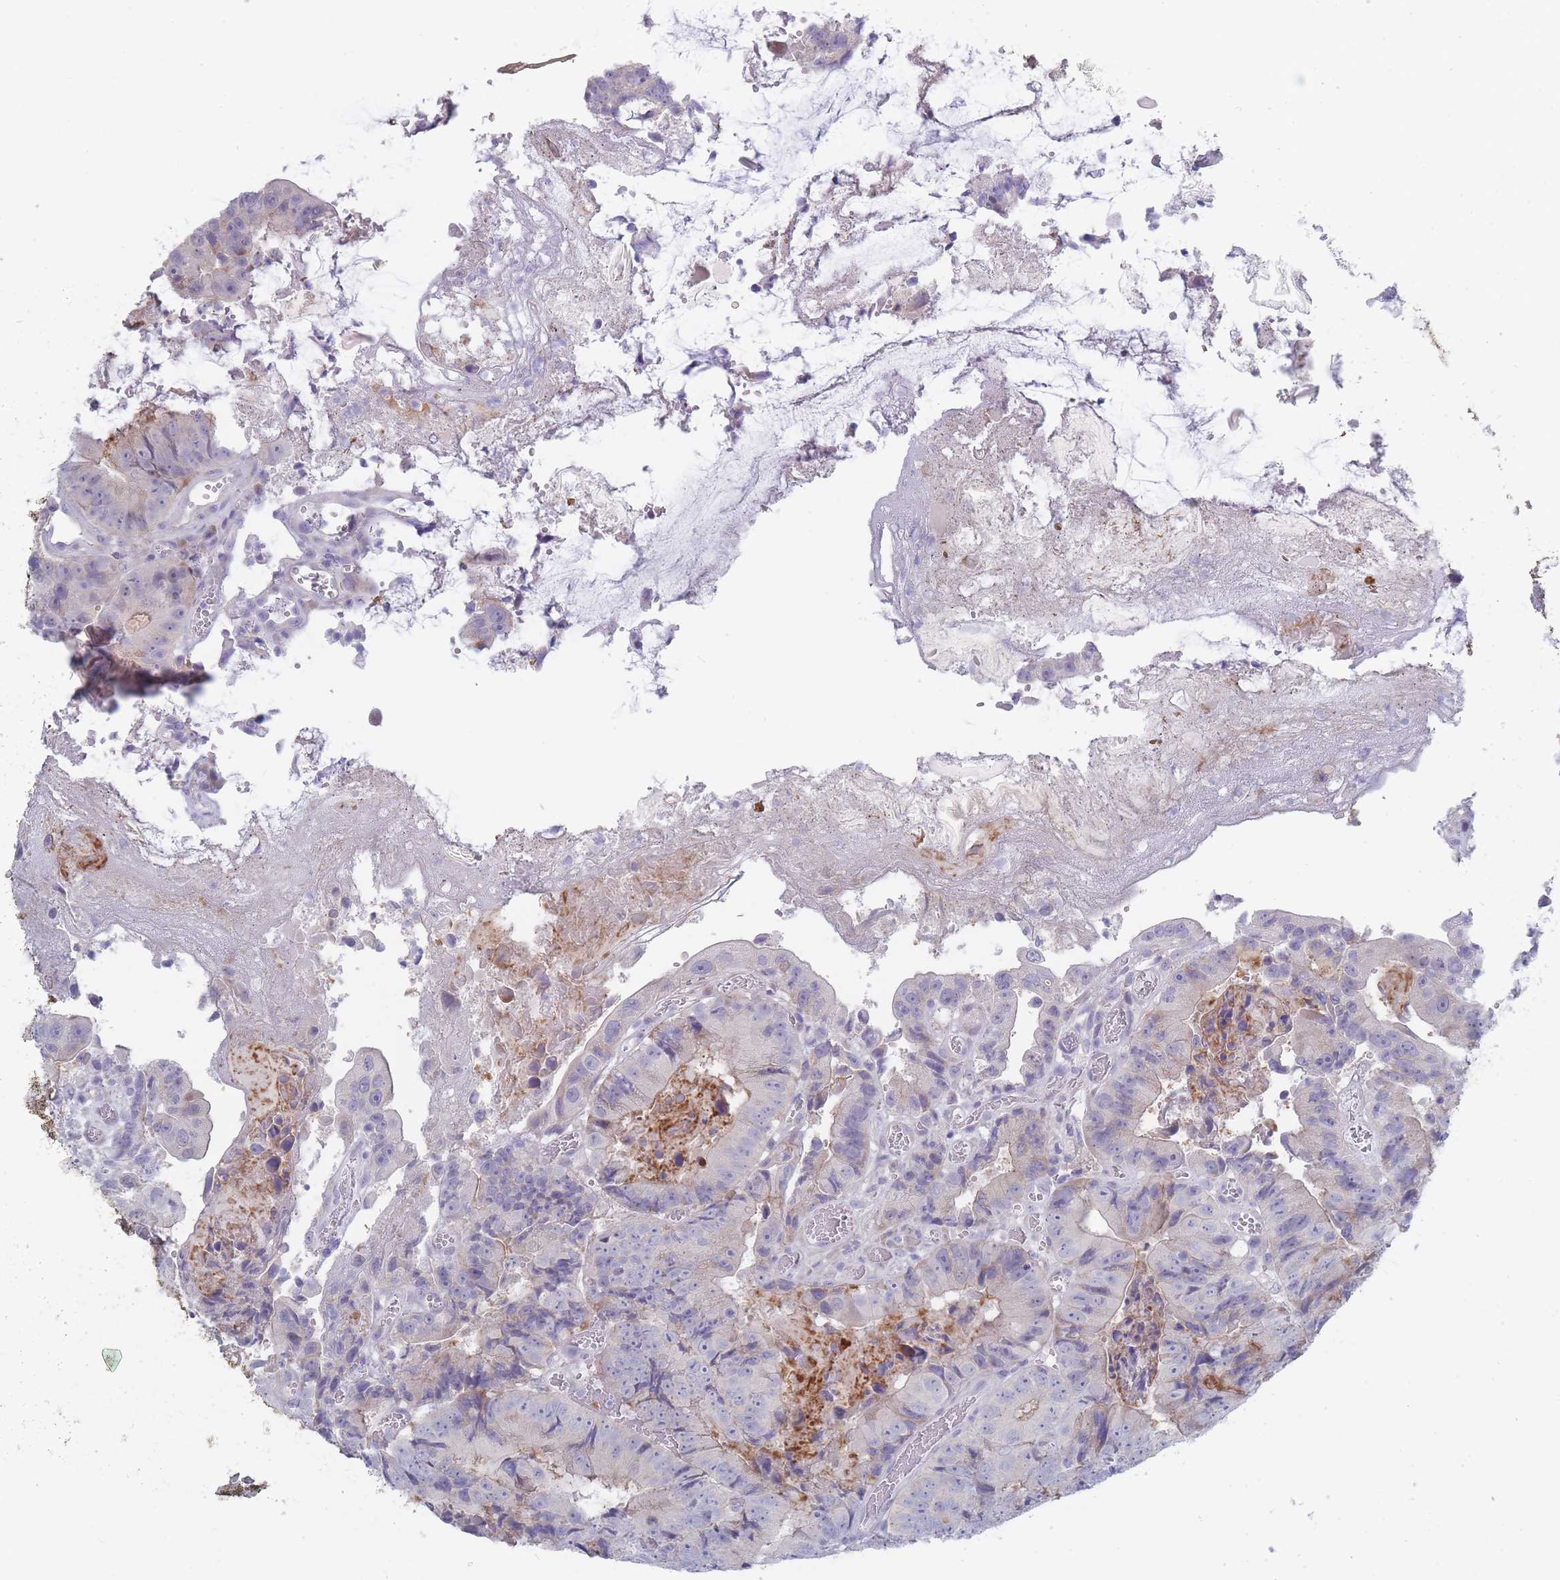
{"staining": {"intensity": "negative", "quantity": "none", "location": "none"}, "tissue": "colorectal cancer", "cell_type": "Tumor cells", "image_type": "cancer", "snomed": [{"axis": "morphology", "description": "Adenocarcinoma, NOS"}, {"axis": "topography", "description": "Colon"}], "caption": "There is no significant positivity in tumor cells of adenocarcinoma (colorectal). Brightfield microscopy of immunohistochemistry stained with DAB (brown) and hematoxylin (blue), captured at high magnification.", "gene": "PIGU", "patient": {"sex": "female", "age": 86}}